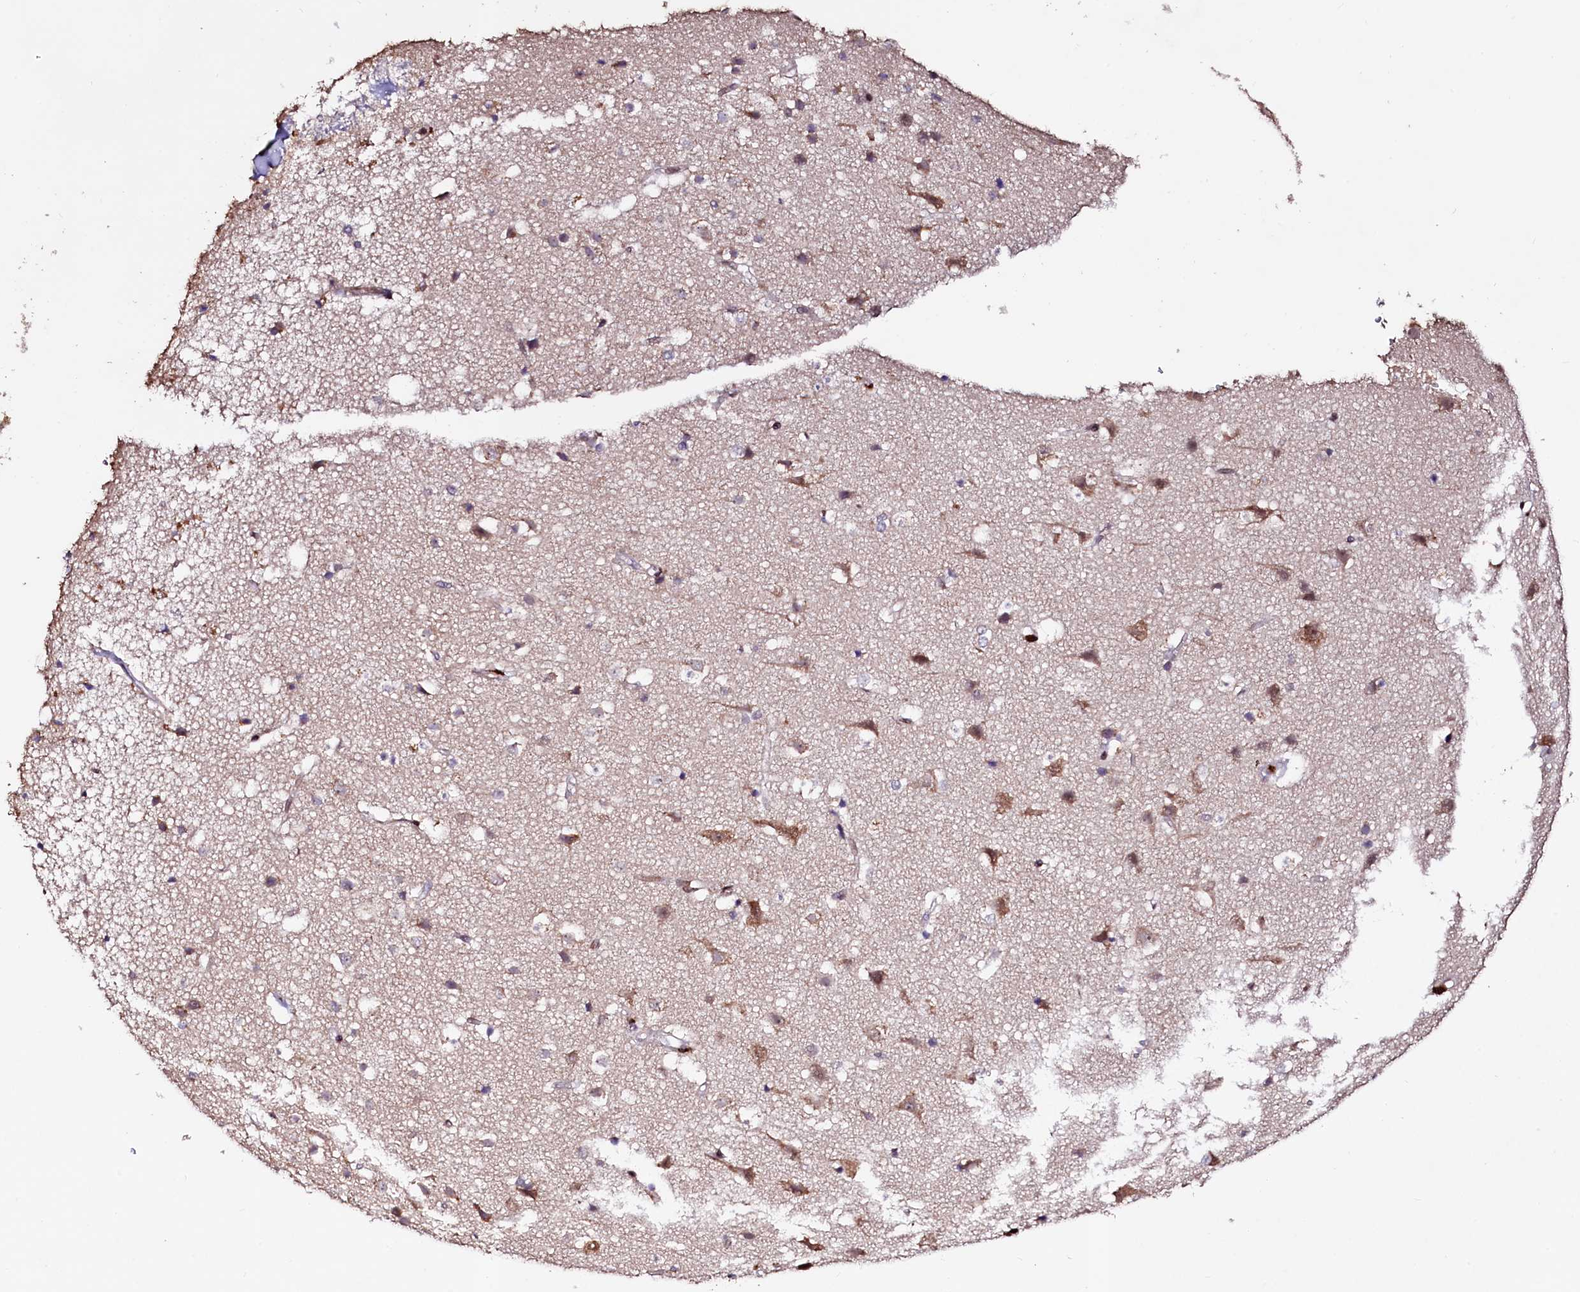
{"staining": {"intensity": "negative", "quantity": "none", "location": "none"}, "tissue": "cerebral cortex", "cell_type": "Endothelial cells", "image_type": "normal", "snomed": [{"axis": "morphology", "description": "Normal tissue, NOS"}, {"axis": "topography", "description": "Cerebral cortex"}], "caption": "Endothelial cells show no significant positivity in benign cerebral cortex.", "gene": "C5orf15", "patient": {"sex": "male", "age": 54}}